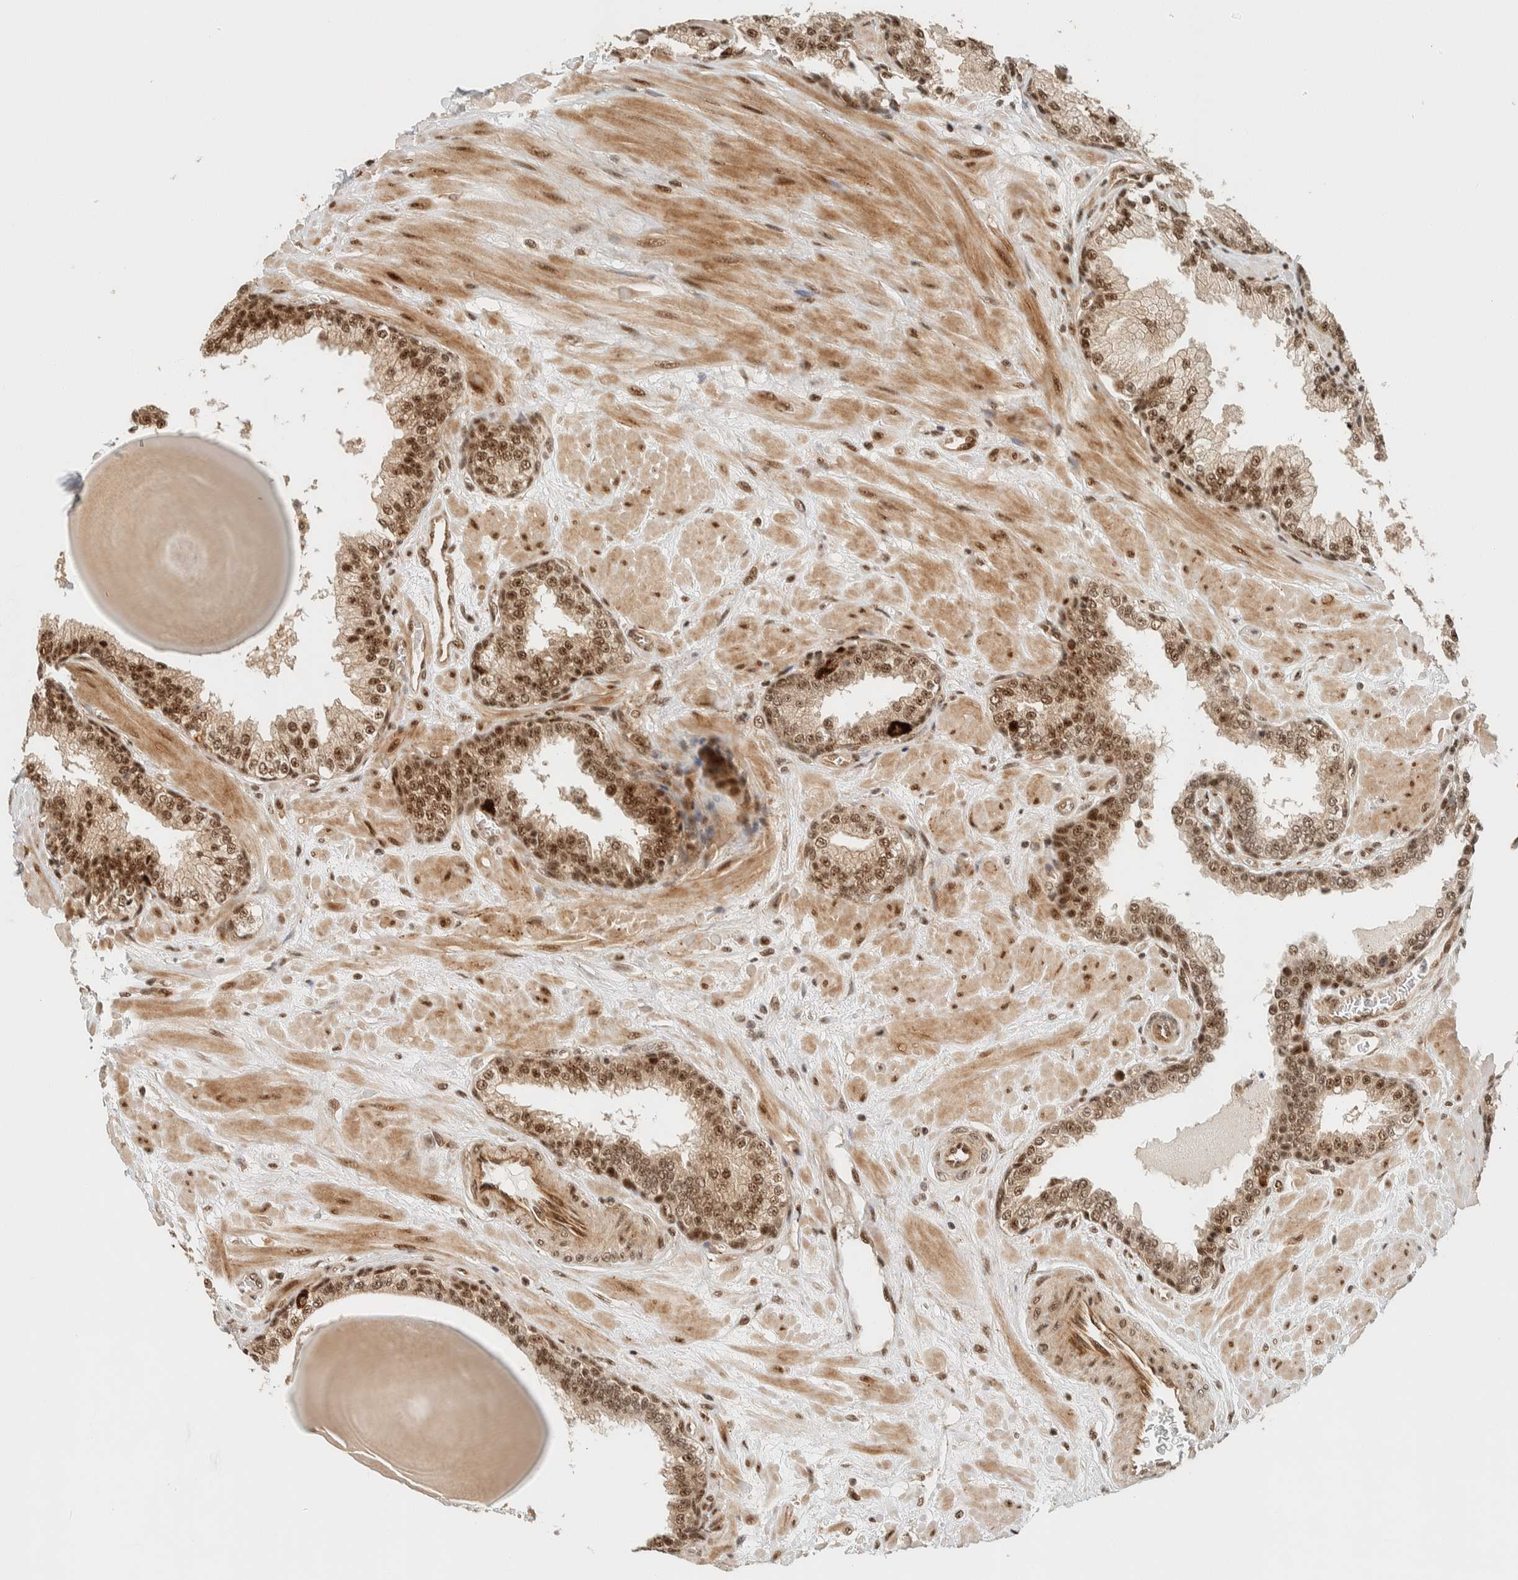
{"staining": {"intensity": "moderate", "quantity": ">75%", "location": "nuclear"}, "tissue": "prostate", "cell_type": "Glandular cells", "image_type": "normal", "snomed": [{"axis": "morphology", "description": "Normal tissue, NOS"}, {"axis": "topography", "description": "Prostate"}], "caption": "Moderate nuclear staining for a protein is appreciated in approximately >75% of glandular cells of benign prostate using IHC.", "gene": "SIK1", "patient": {"sex": "male", "age": 51}}